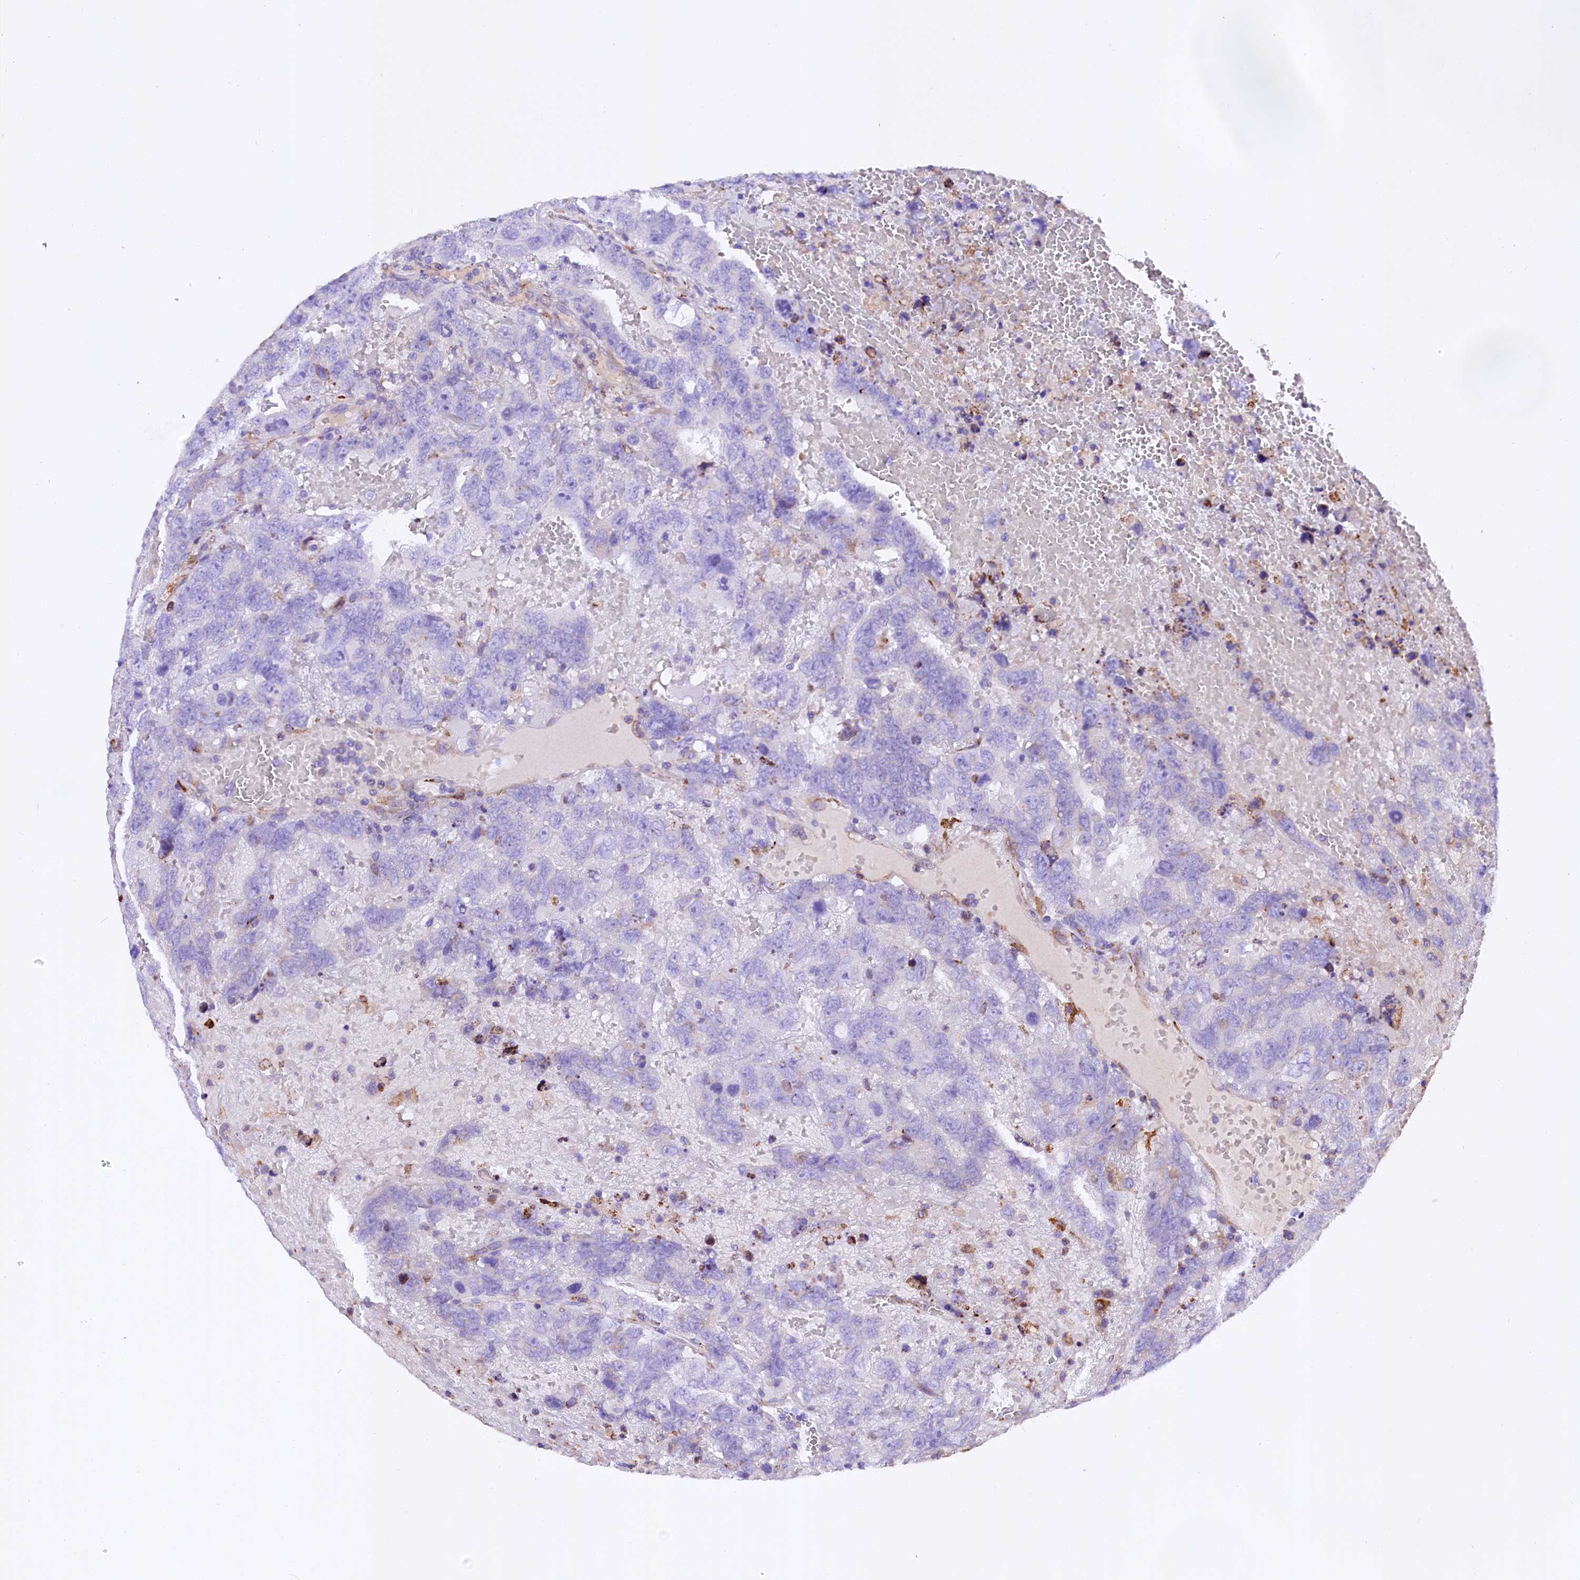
{"staining": {"intensity": "negative", "quantity": "none", "location": "none"}, "tissue": "testis cancer", "cell_type": "Tumor cells", "image_type": "cancer", "snomed": [{"axis": "morphology", "description": "Carcinoma, Embryonal, NOS"}, {"axis": "topography", "description": "Testis"}], "caption": "Testis embryonal carcinoma stained for a protein using immunohistochemistry demonstrates no positivity tumor cells.", "gene": "CMTR2", "patient": {"sex": "male", "age": 45}}